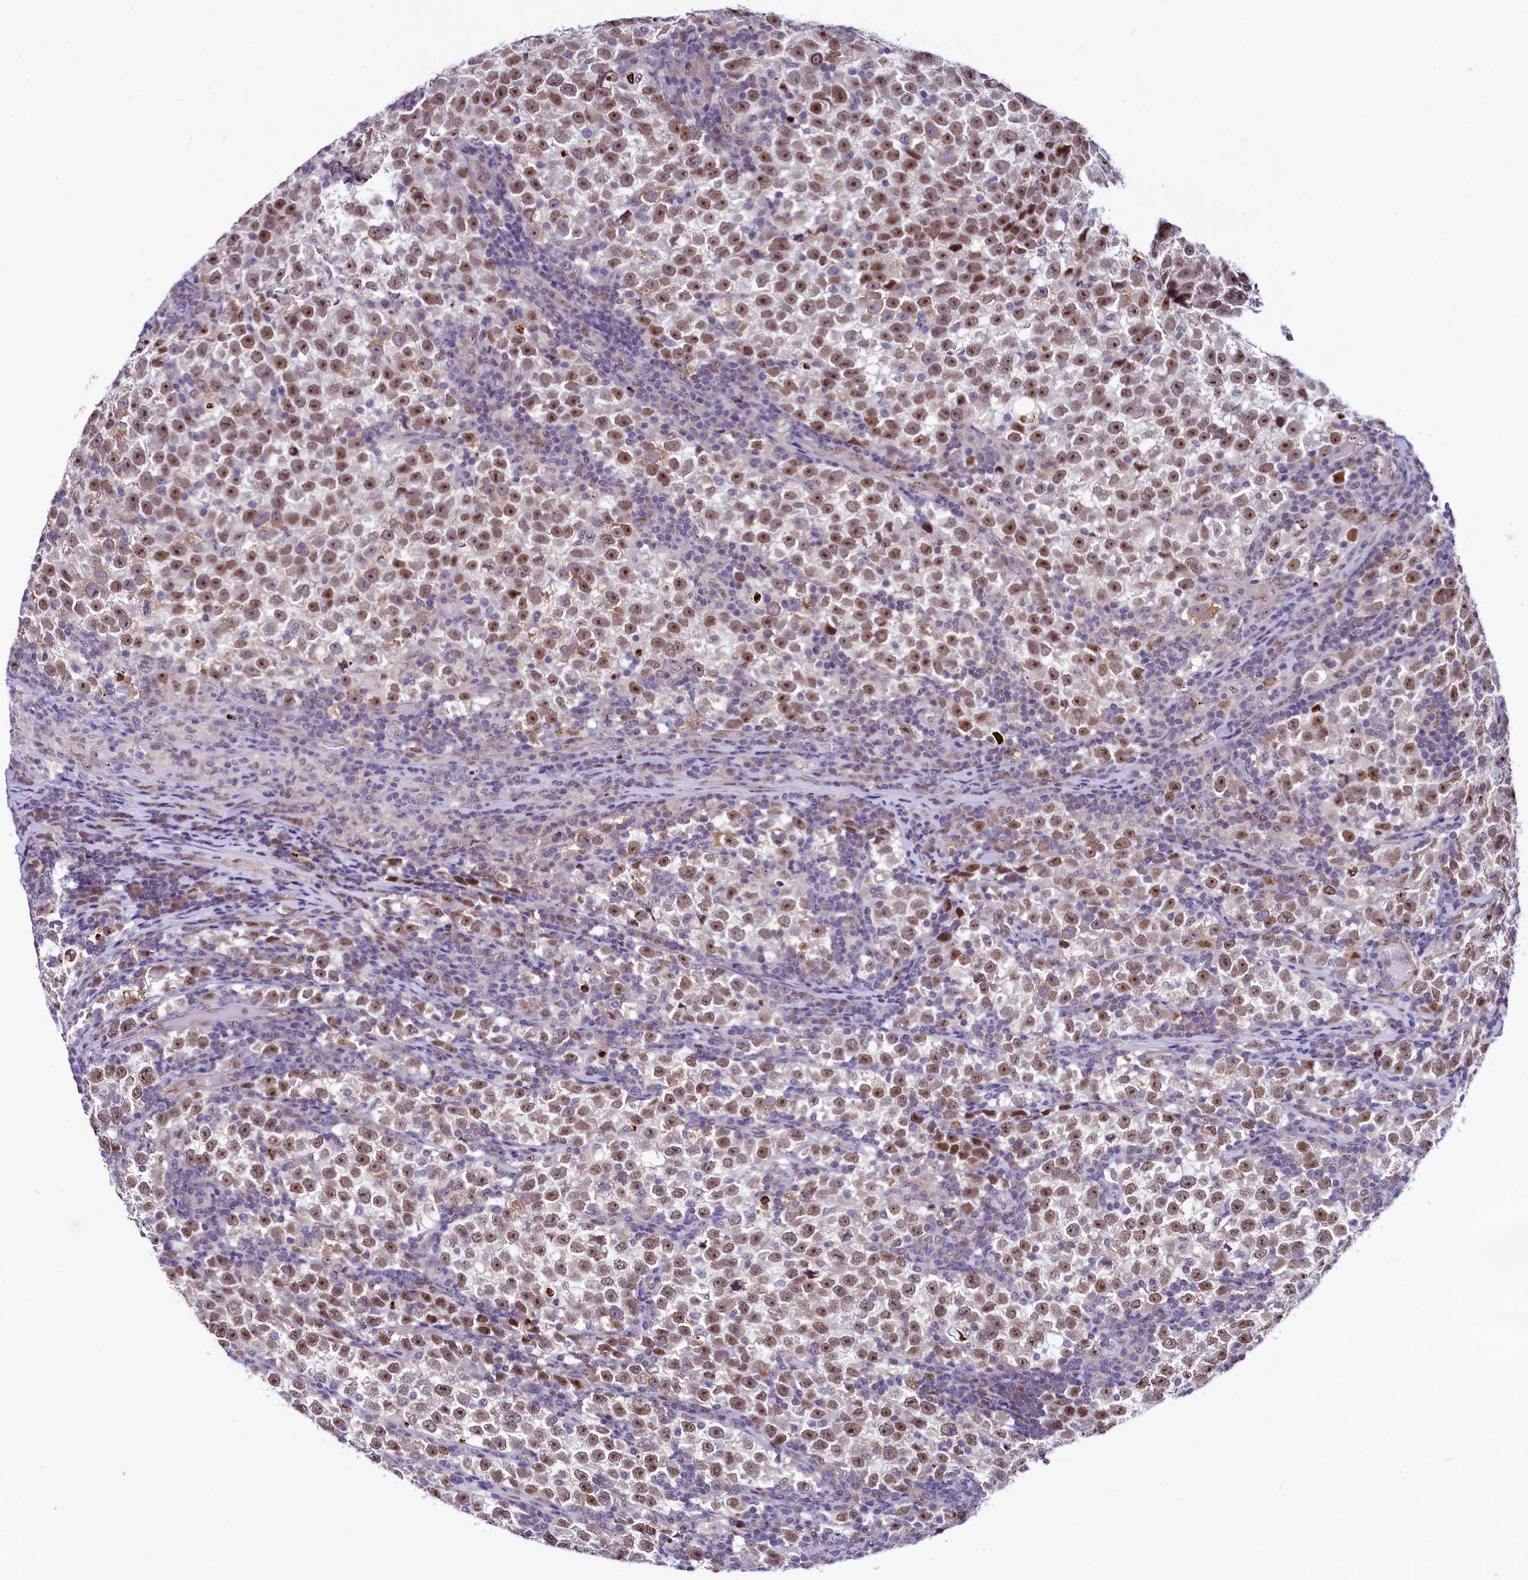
{"staining": {"intensity": "moderate", "quantity": ">75%", "location": "nuclear"}, "tissue": "testis cancer", "cell_type": "Tumor cells", "image_type": "cancer", "snomed": [{"axis": "morphology", "description": "Normal tissue, NOS"}, {"axis": "morphology", "description": "Seminoma, NOS"}, {"axis": "topography", "description": "Testis"}], "caption": "Protein staining demonstrates moderate nuclear positivity in approximately >75% of tumor cells in testis cancer (seminoma).", "gene": "LEUTX", "patient": {"sex": "male", "age": 43}}